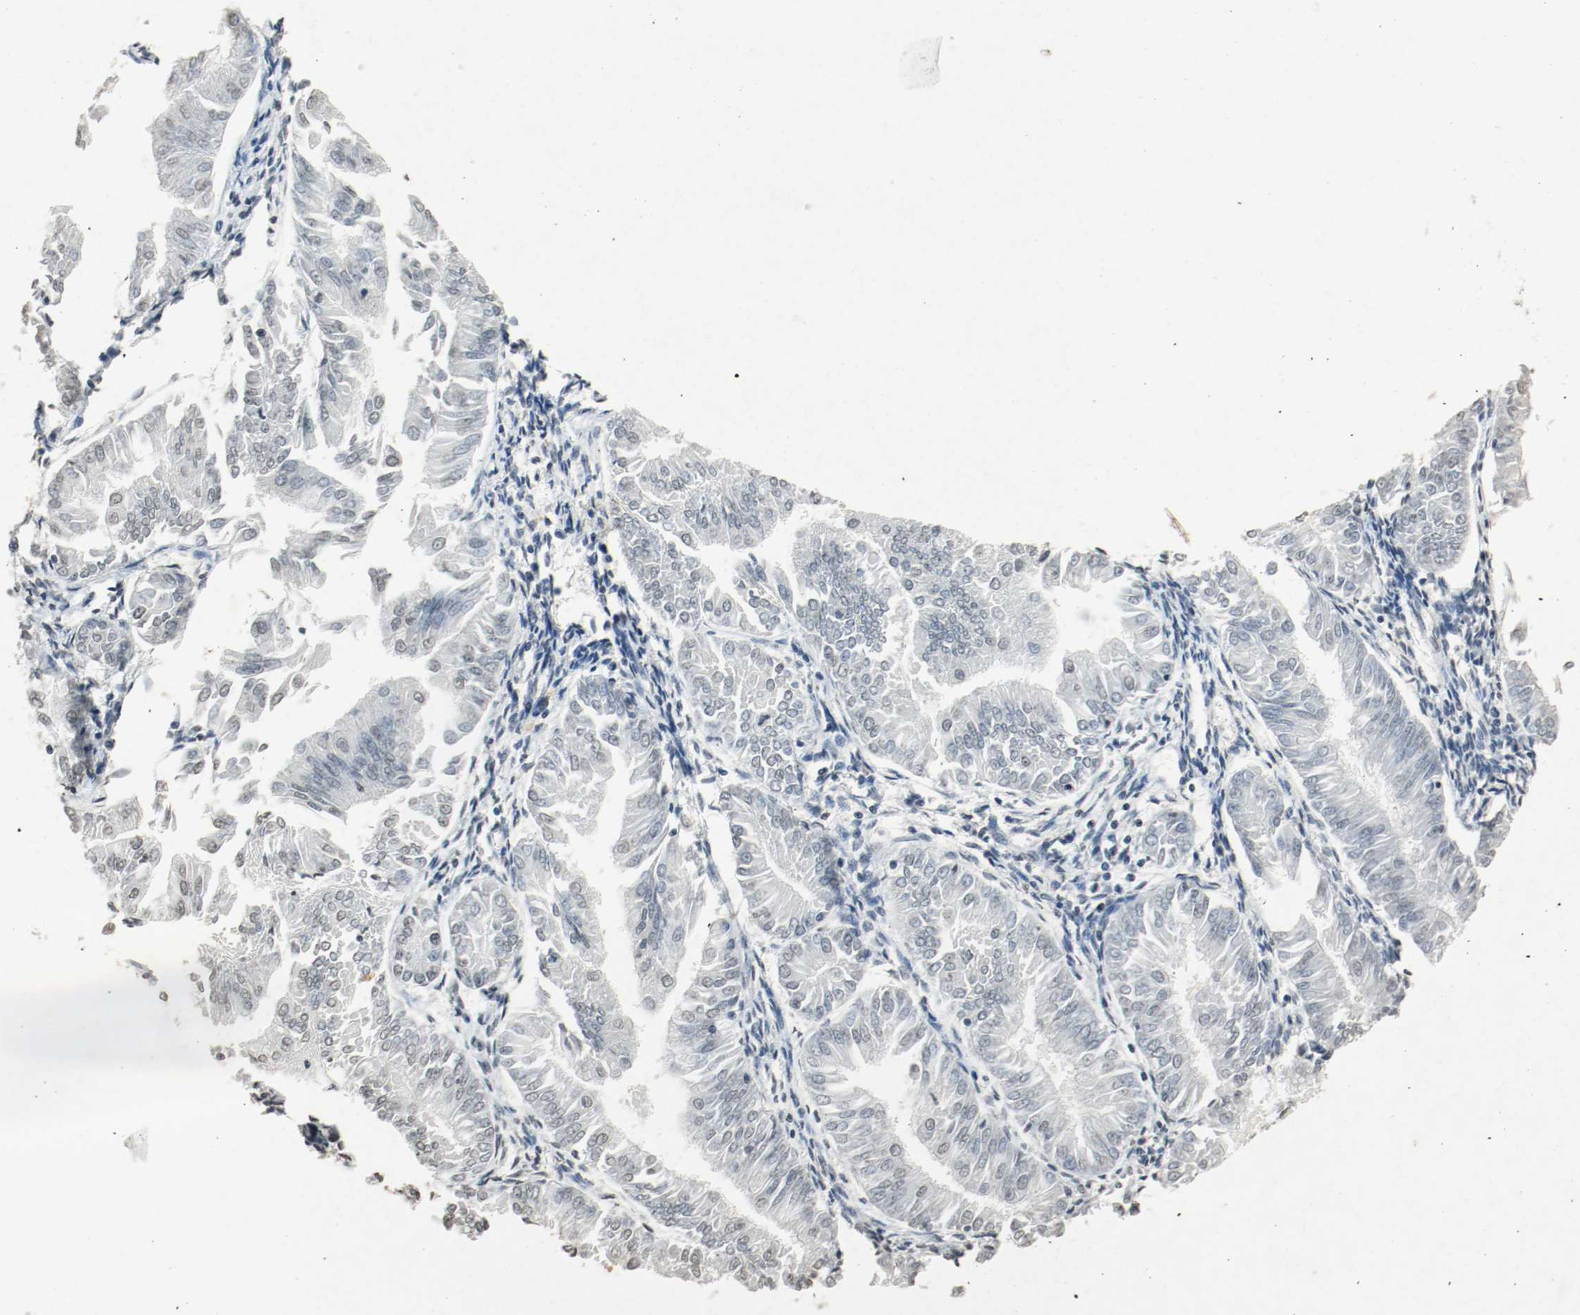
{"staining": {"intensity": "negative", "quantity": "none", "location": "none"}, "tissue": "endometrial cancer", "cell_type": "Tumor cells", "image_type": "cancer", "snomed": [{"axis": "morphology", "description": "Adenocarcinoma, NOS"}, {"axis": "topography", "description": "Endometrium"}], "caption": "Tumor cells show no significant protein staining in adenocarcinoma (endometrial).", "gene": "DNMT1", "patient": {"sex": "female", "age": 53}}